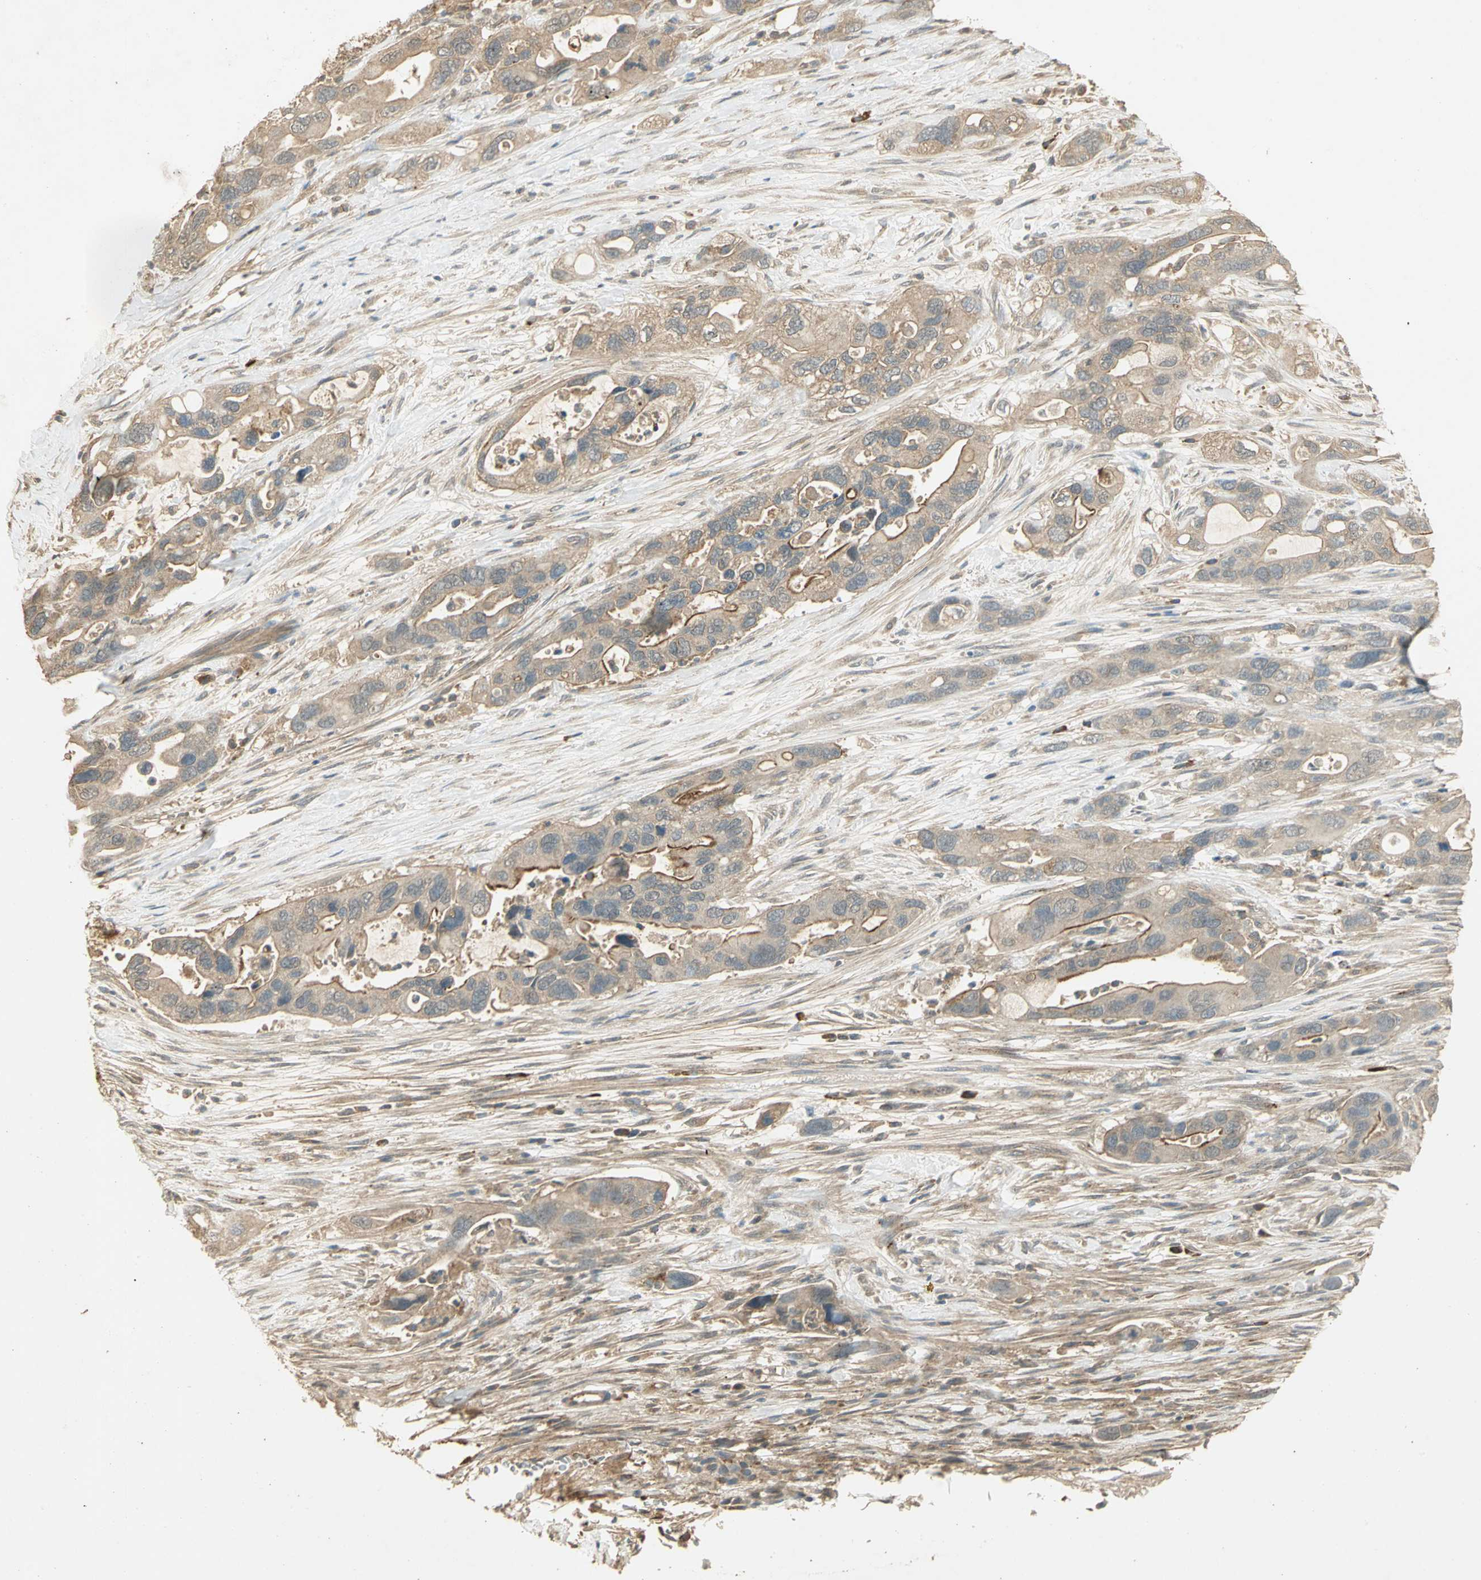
{"staining": {"intensity": "moderate", "quantity": "25%-75%", "location": "cytoplasmic/membranous"}, "tissue": "pancreatic cancer", "cell_type": "Tumor cells", "image_type": "cancer", "snomed": [{"axis": "morphology", "description": "Adenocarcinoma, NOS"}, {"axis": "topography", "description": "Pancreas"}], "caption": "Protein staining of pancreatic adenocarcinoma tissue demonstrates moderate cytoplasmic/membranous expression in approximately 25%-75% of tumor cells. Nuclei are stained in blue.", "gene": "KEAP1", "patient": {"sex": "female", "age": 71}}